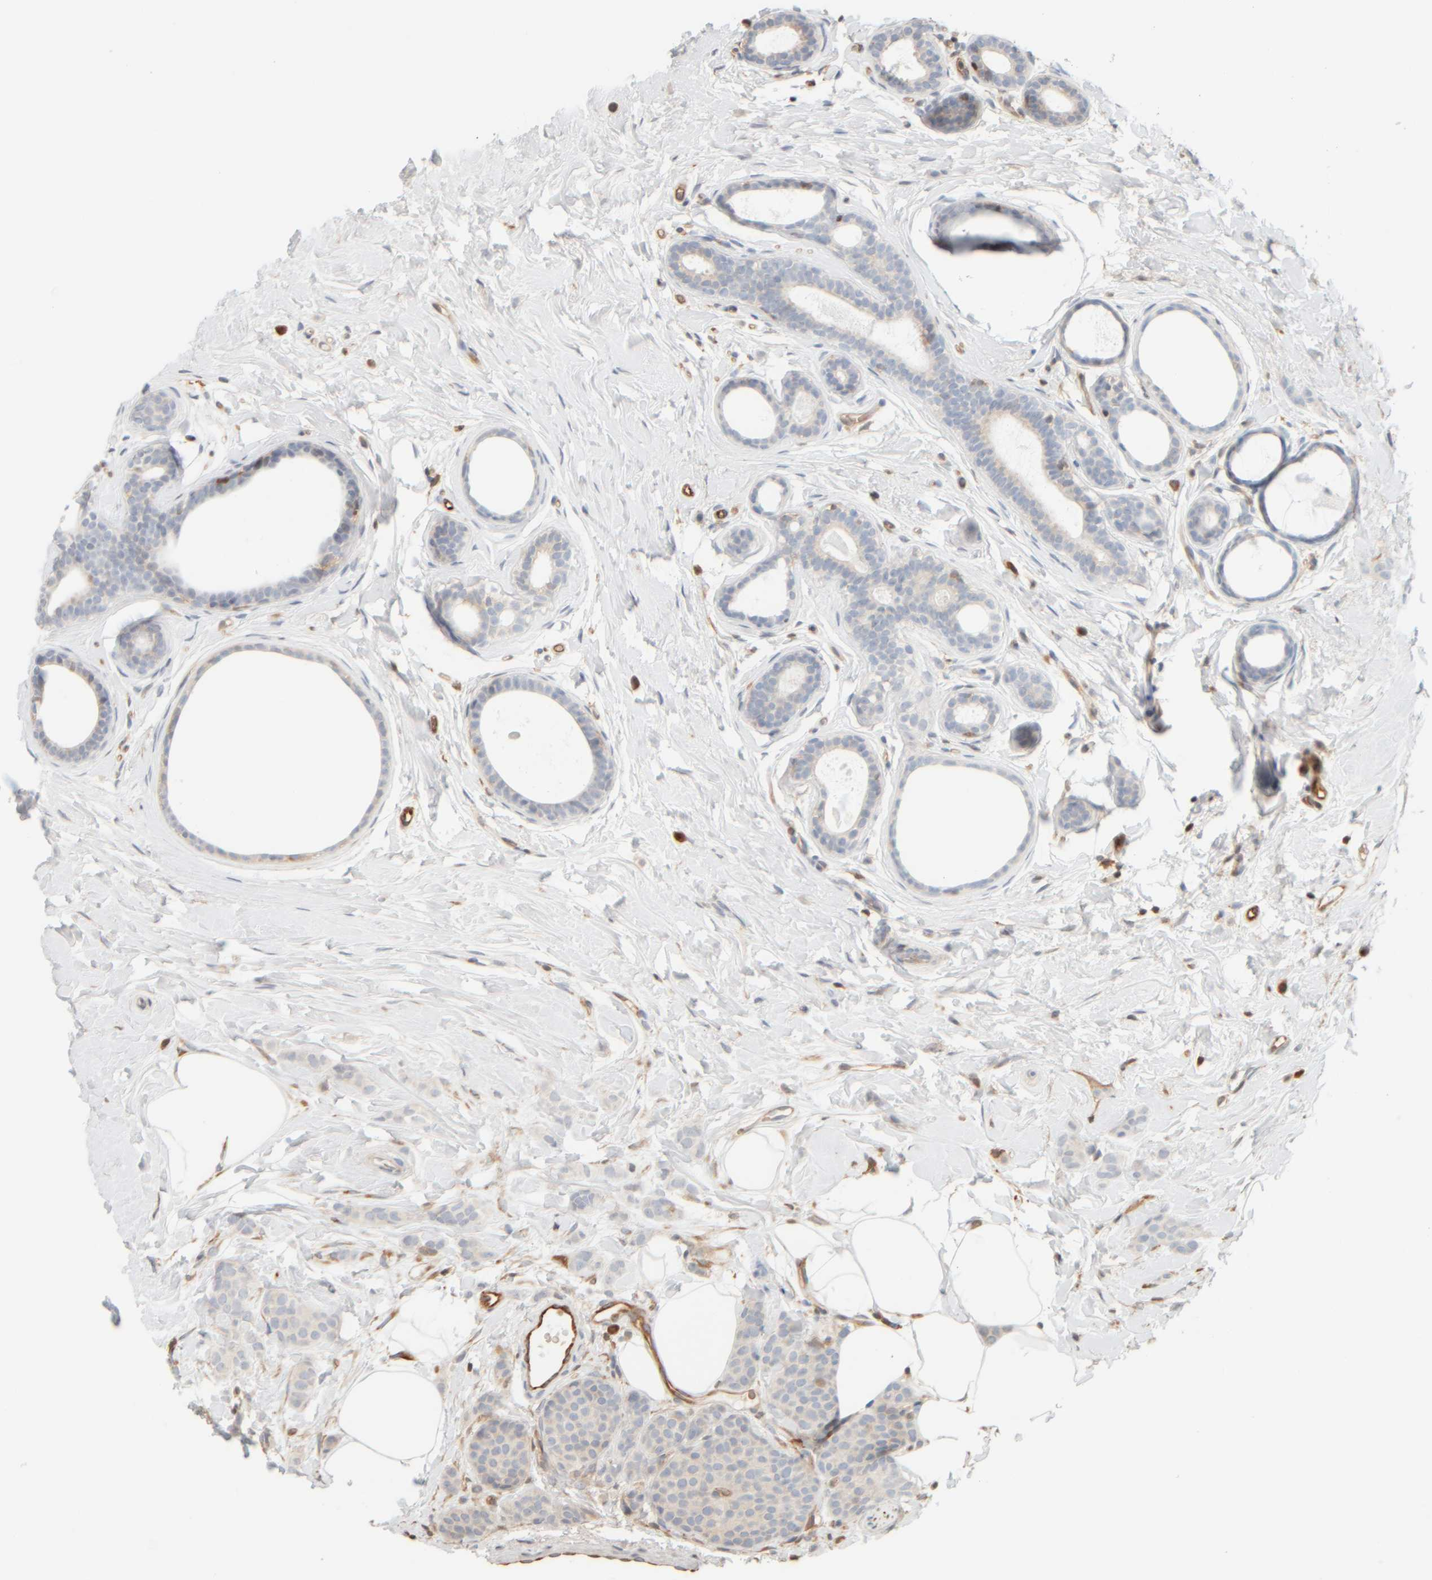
{"staining": {"intensity": "negative", "quantity": "none", "location": "none"}, "tissue": "breast cancer", "cell_type": "Tumor cells", "image_type": "cancer", "snomed": [{"axis": "morphology", "description": "Lobular carcinoma, in situ"}, {"axis": "morphology", "description": "Lobular carcinoma"}, {"axis": "topography", "description": "Breast"}], "caption": "Immunohistochemistry of human breast cancer exhibits no staining in tumor cells. (DAB (3,3'-diaminobenzidine) immunohistochemistry (IHC) visualized using brightfield microscopy, high magnification).", "gene": "PTGES3L-AARSD1", "patient": {"sex": "female", "age": 41}}